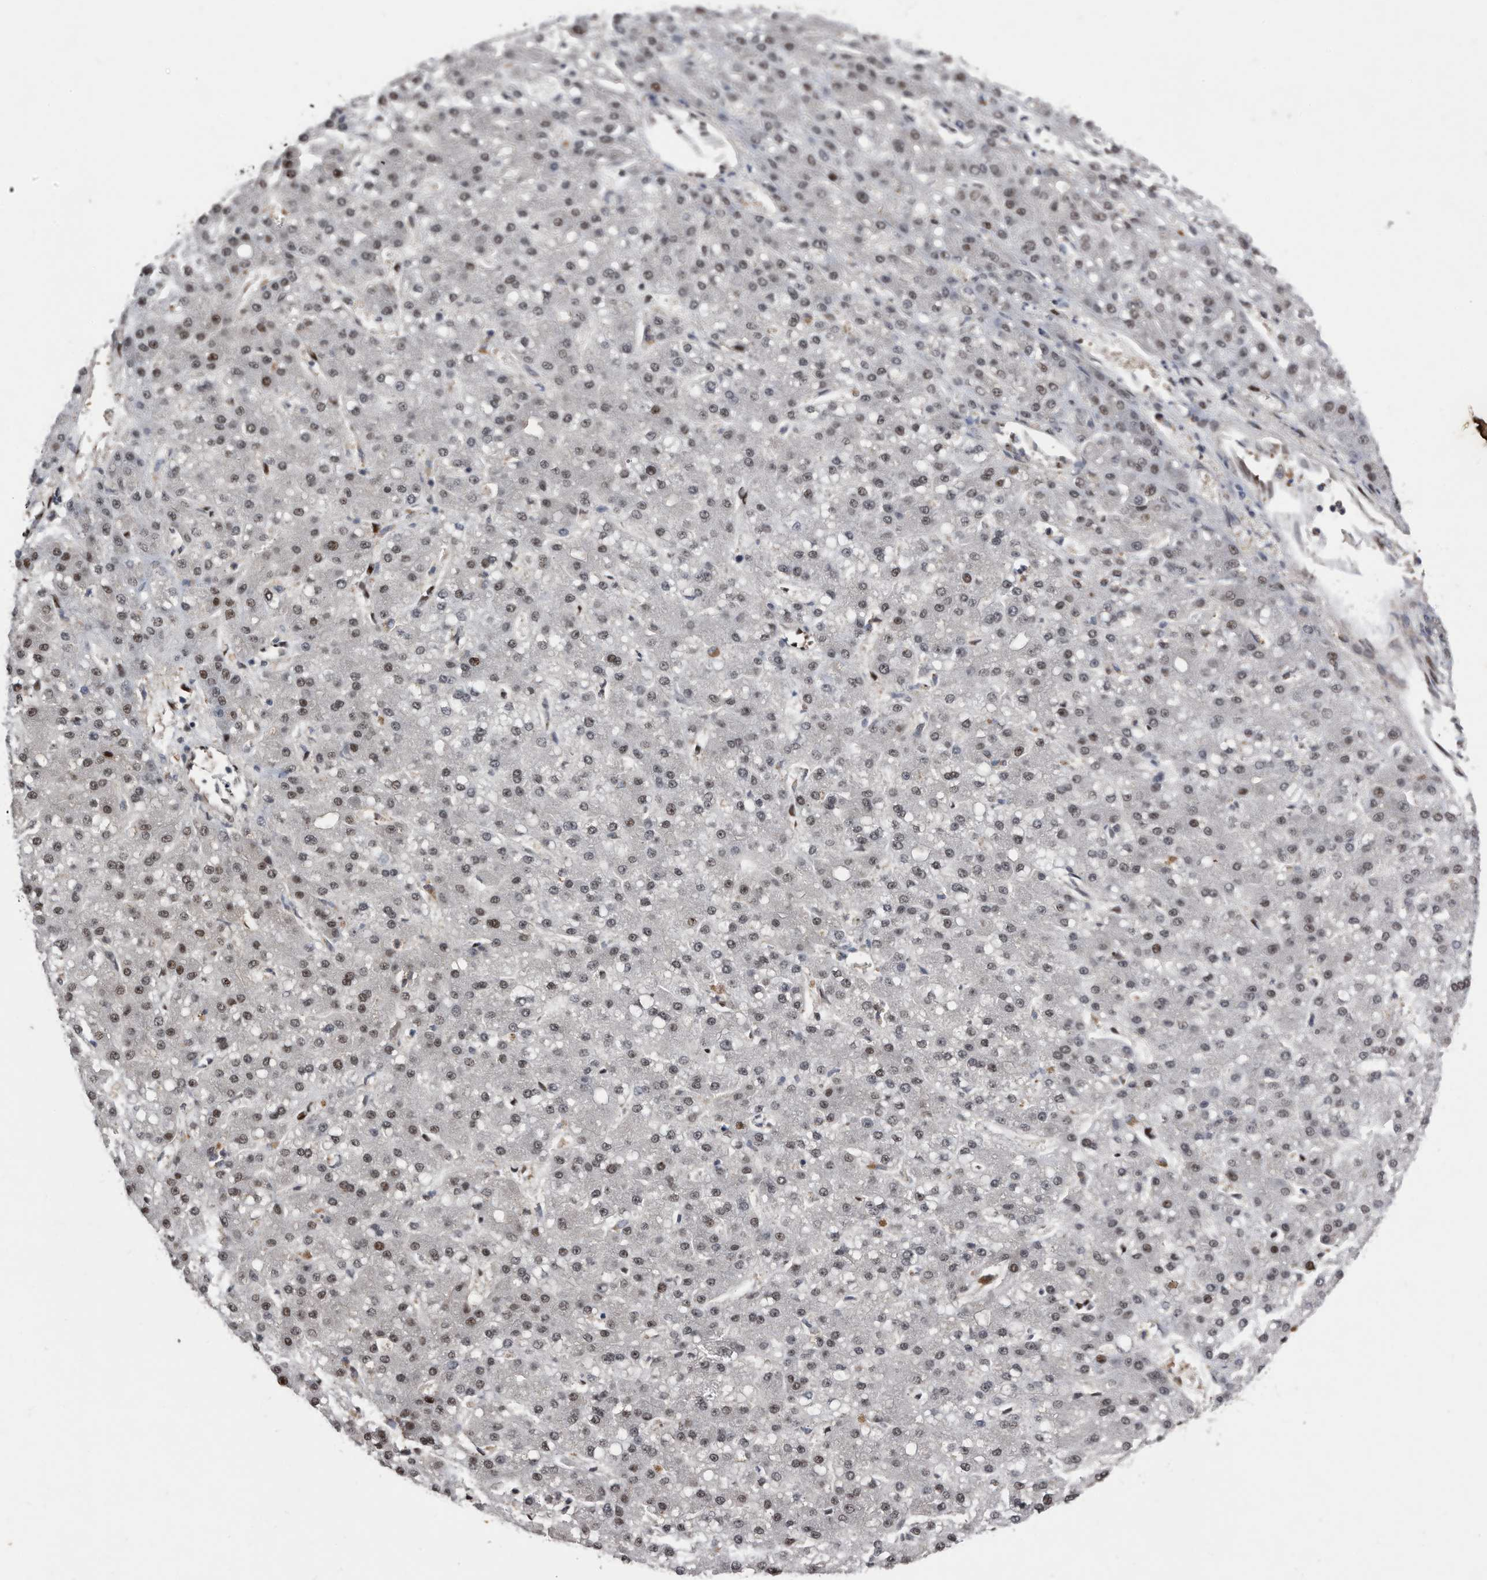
{"staining": {"intensity": "moderate", "quantity": "<25%", "location": "nuclear"}, "tissue": "liver cancer", "cell_type": "Tumor cells", "image_type": "cancer", "snomed": [{"axis": "morphology", "description": "Carcinoma, Hepatocellular, NOS"}, {"axis": "topography", "description": "Liver"}], "caption": "This image exhibits immunohistochemistry (IHC) staining of human liver hepatocellular carcinoma, with low moderate nuclear positivity in about <25% of tumor cells.", "gene": "RAD23B", "patient": {"sex": "male", "age": 67}}